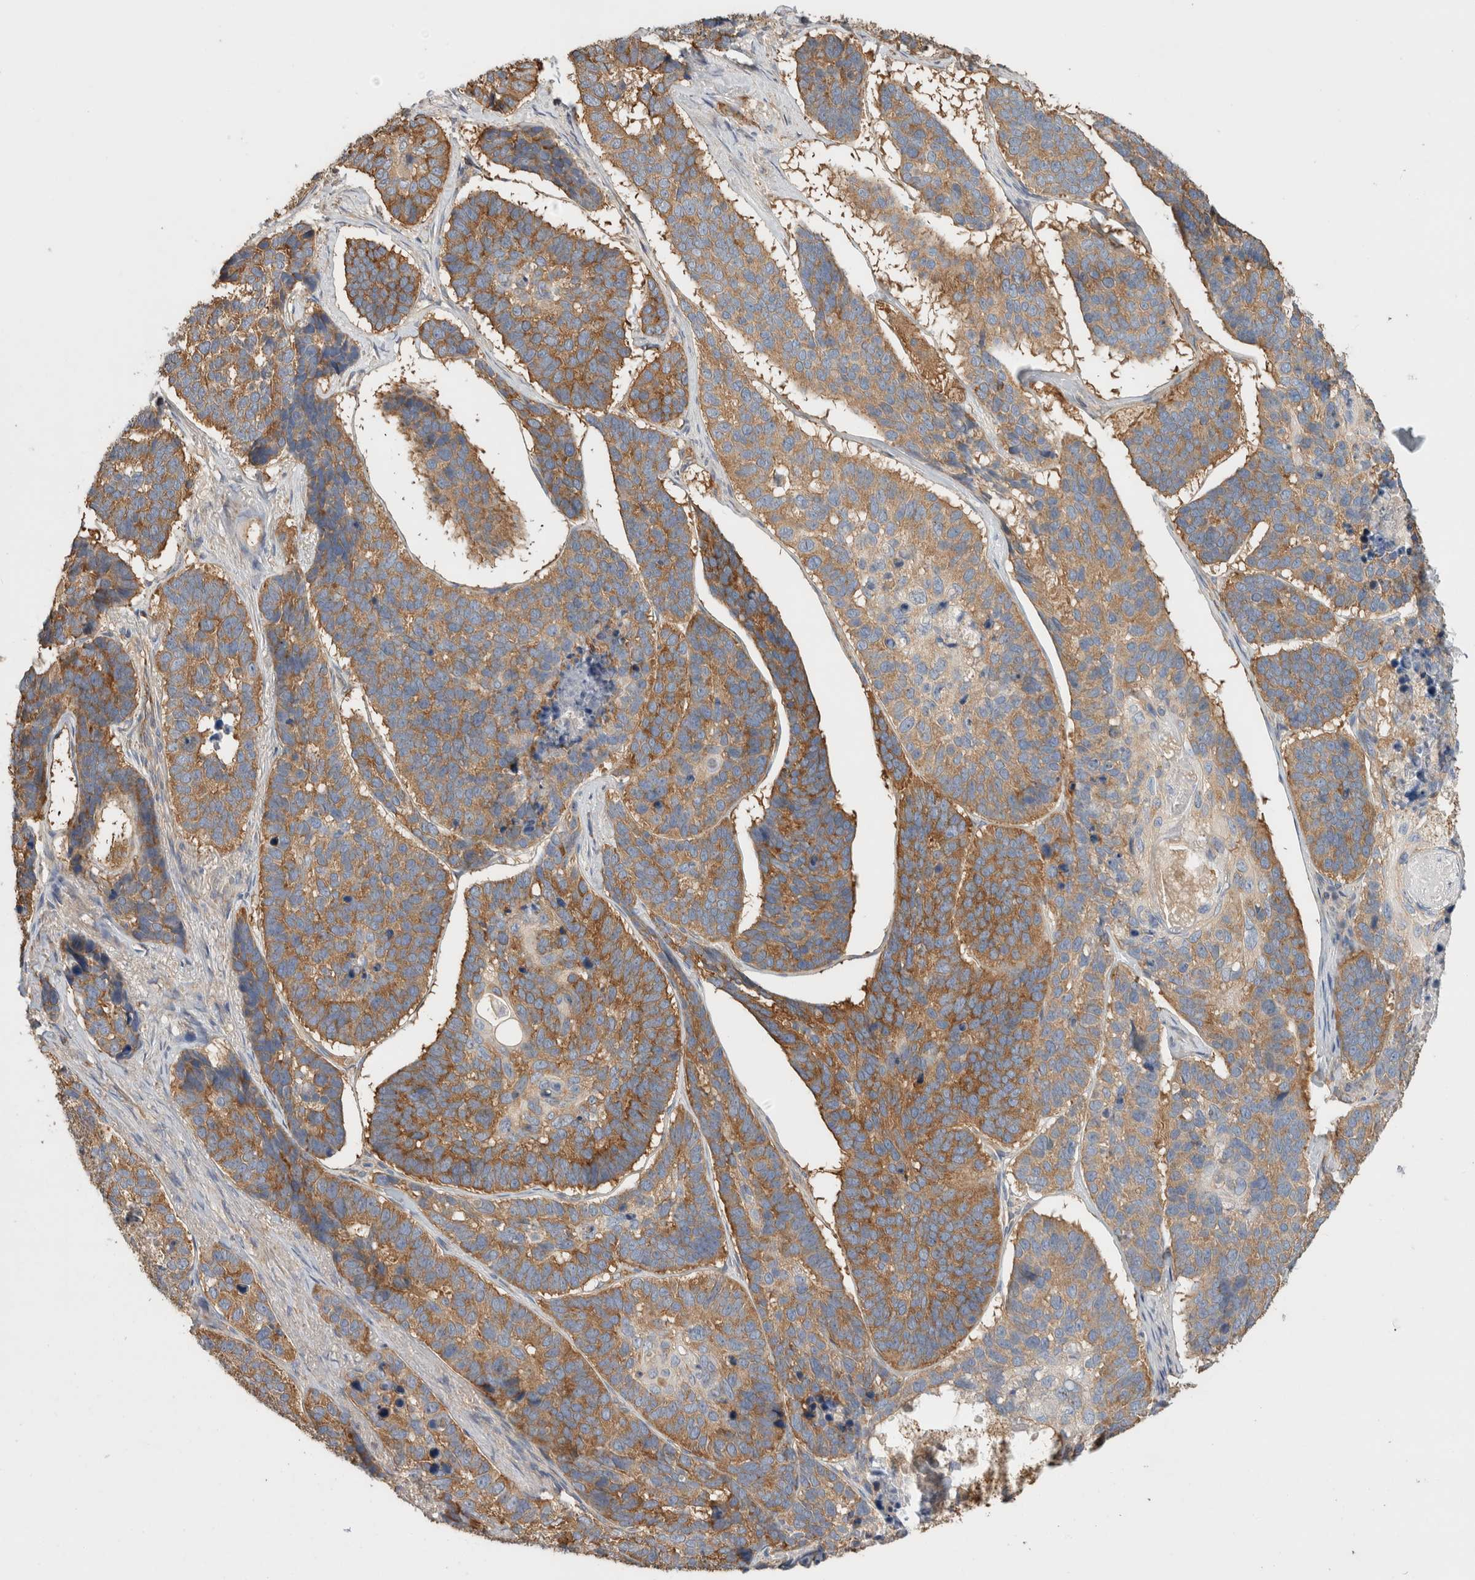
{"staining": {"intensity": "strong", "quantity": ">75%", "location": "cytoplasmic/membranous"}, "tissue": "skin cancer", "cell_type": "Tumor cells", "image_type": "cancer", "snomed": [{"axis": "morphology", "description": "Basal cell carcinoma"}, {"axis": "topography", "description": "Skin"}], "caption": "Human skin cancer stained with a brown dye exhibits strong cytoplasmic/membranous positive positivity in approximately >75% of tumor cells.", "gene": "EIF4G3", "patient": {"sex": "male", "age": 62}}